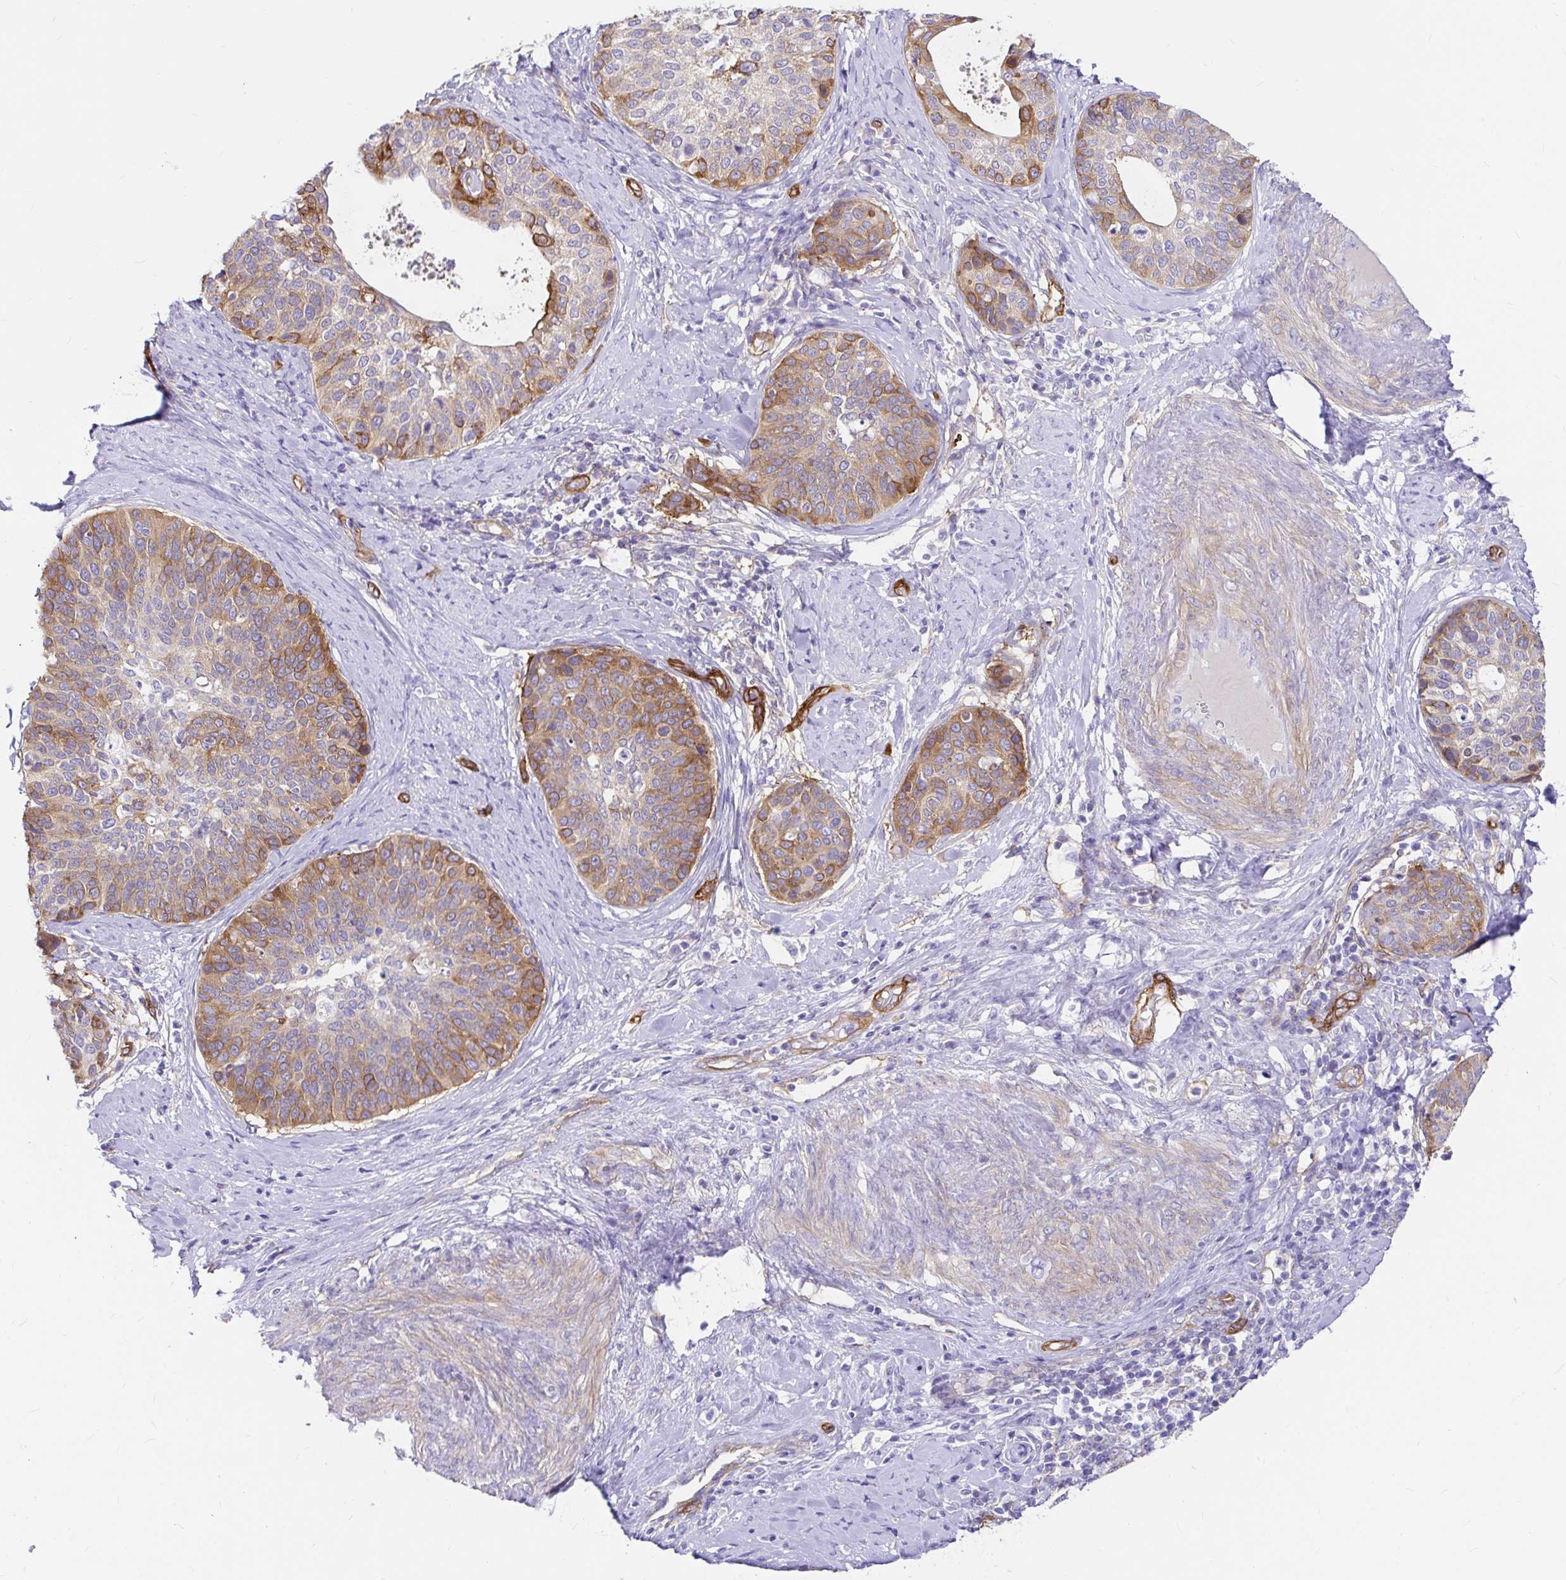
{"staining": {"intensity": "moderate", "quantity": "25%-75%", "location": "cytoplasmic/membranous"}, "tissue": "cervical cancer", "cell_type": "Tumor cells", "image_type": "cancer", "snomed": [{"axis": "morphology", "description": "Squamous cell carcinoma, NOS"}, {"axis": "topography", "description": "Cervix"}], "caption": "Protein analysis of cervical cancer tissue exhibits moderate cytoplasmic/membranous staining in approximately 25%-75% of tumor cells.", "gene": "MYO1B", "patient": {"sex": "female", "age": 69}}